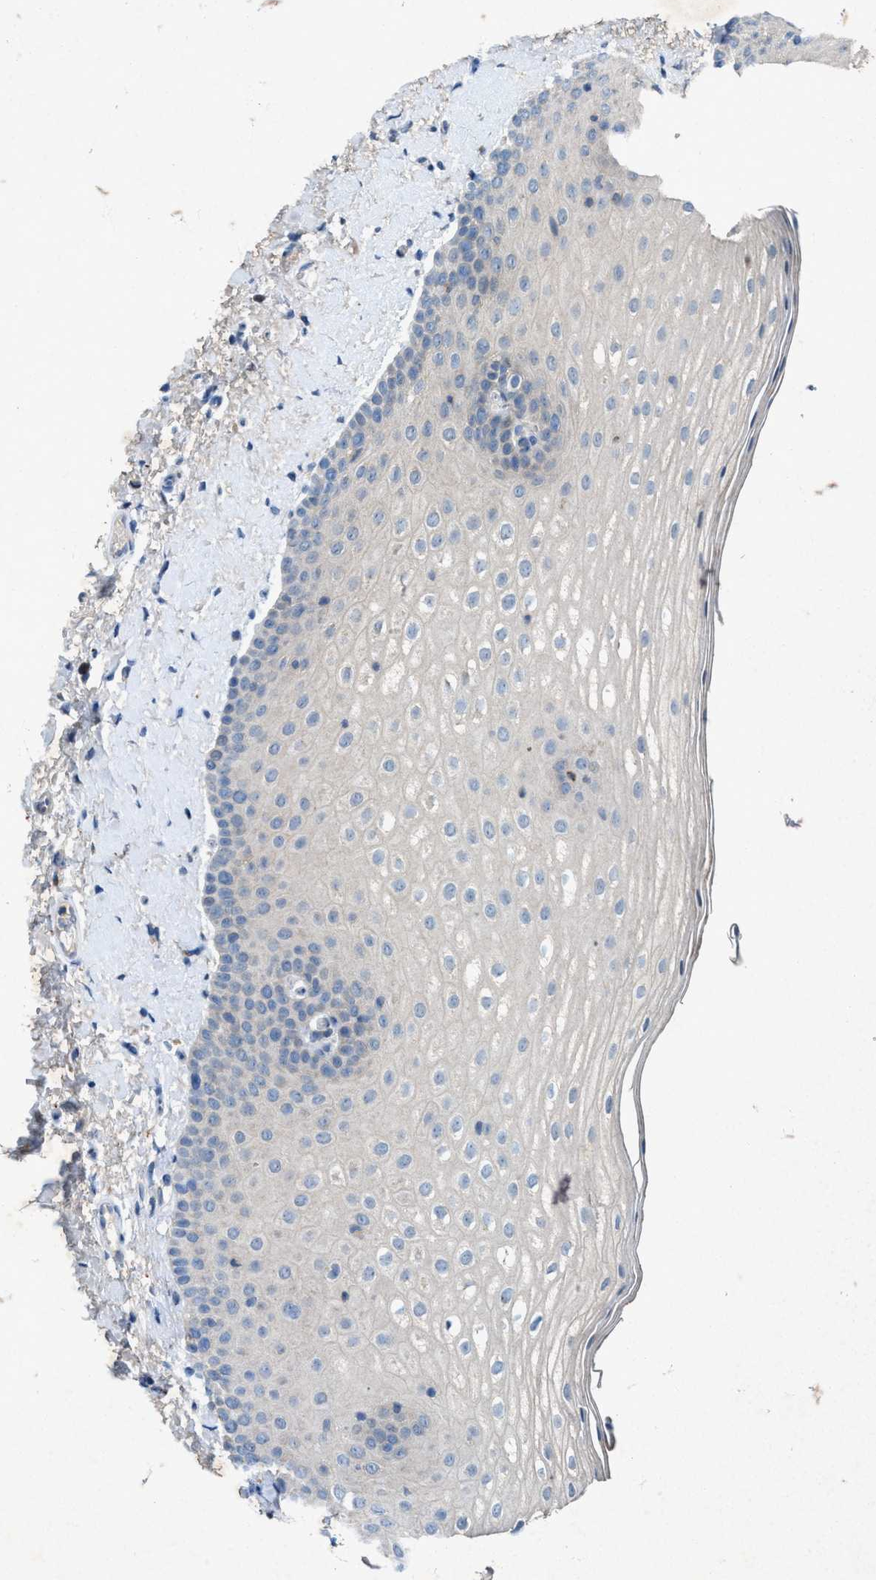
{"staining": {"intensity": "negative", "quantity": "none", "location": "none"}, "tissue": "oral mucosa", "cell_type": "Squamous epithelial cells", "image_type": "normal", "snomed": [{"axis": "morphology", "description": "Normal tissue, NOS"}, {"axis": "topography", "description": "Skin"}, {"axis": "topography", "description": "Oral tissue"}], "caption": "Immunohistochemistry photomicrograph of normal oral mucosa: oral mucosa stained with DAB (3,3'-diaminobenzidine) reveals no significant protein staining in squamous epithelial cells.", "gene": "URGCP", "patient": {"sex": "male", "age": 84}}